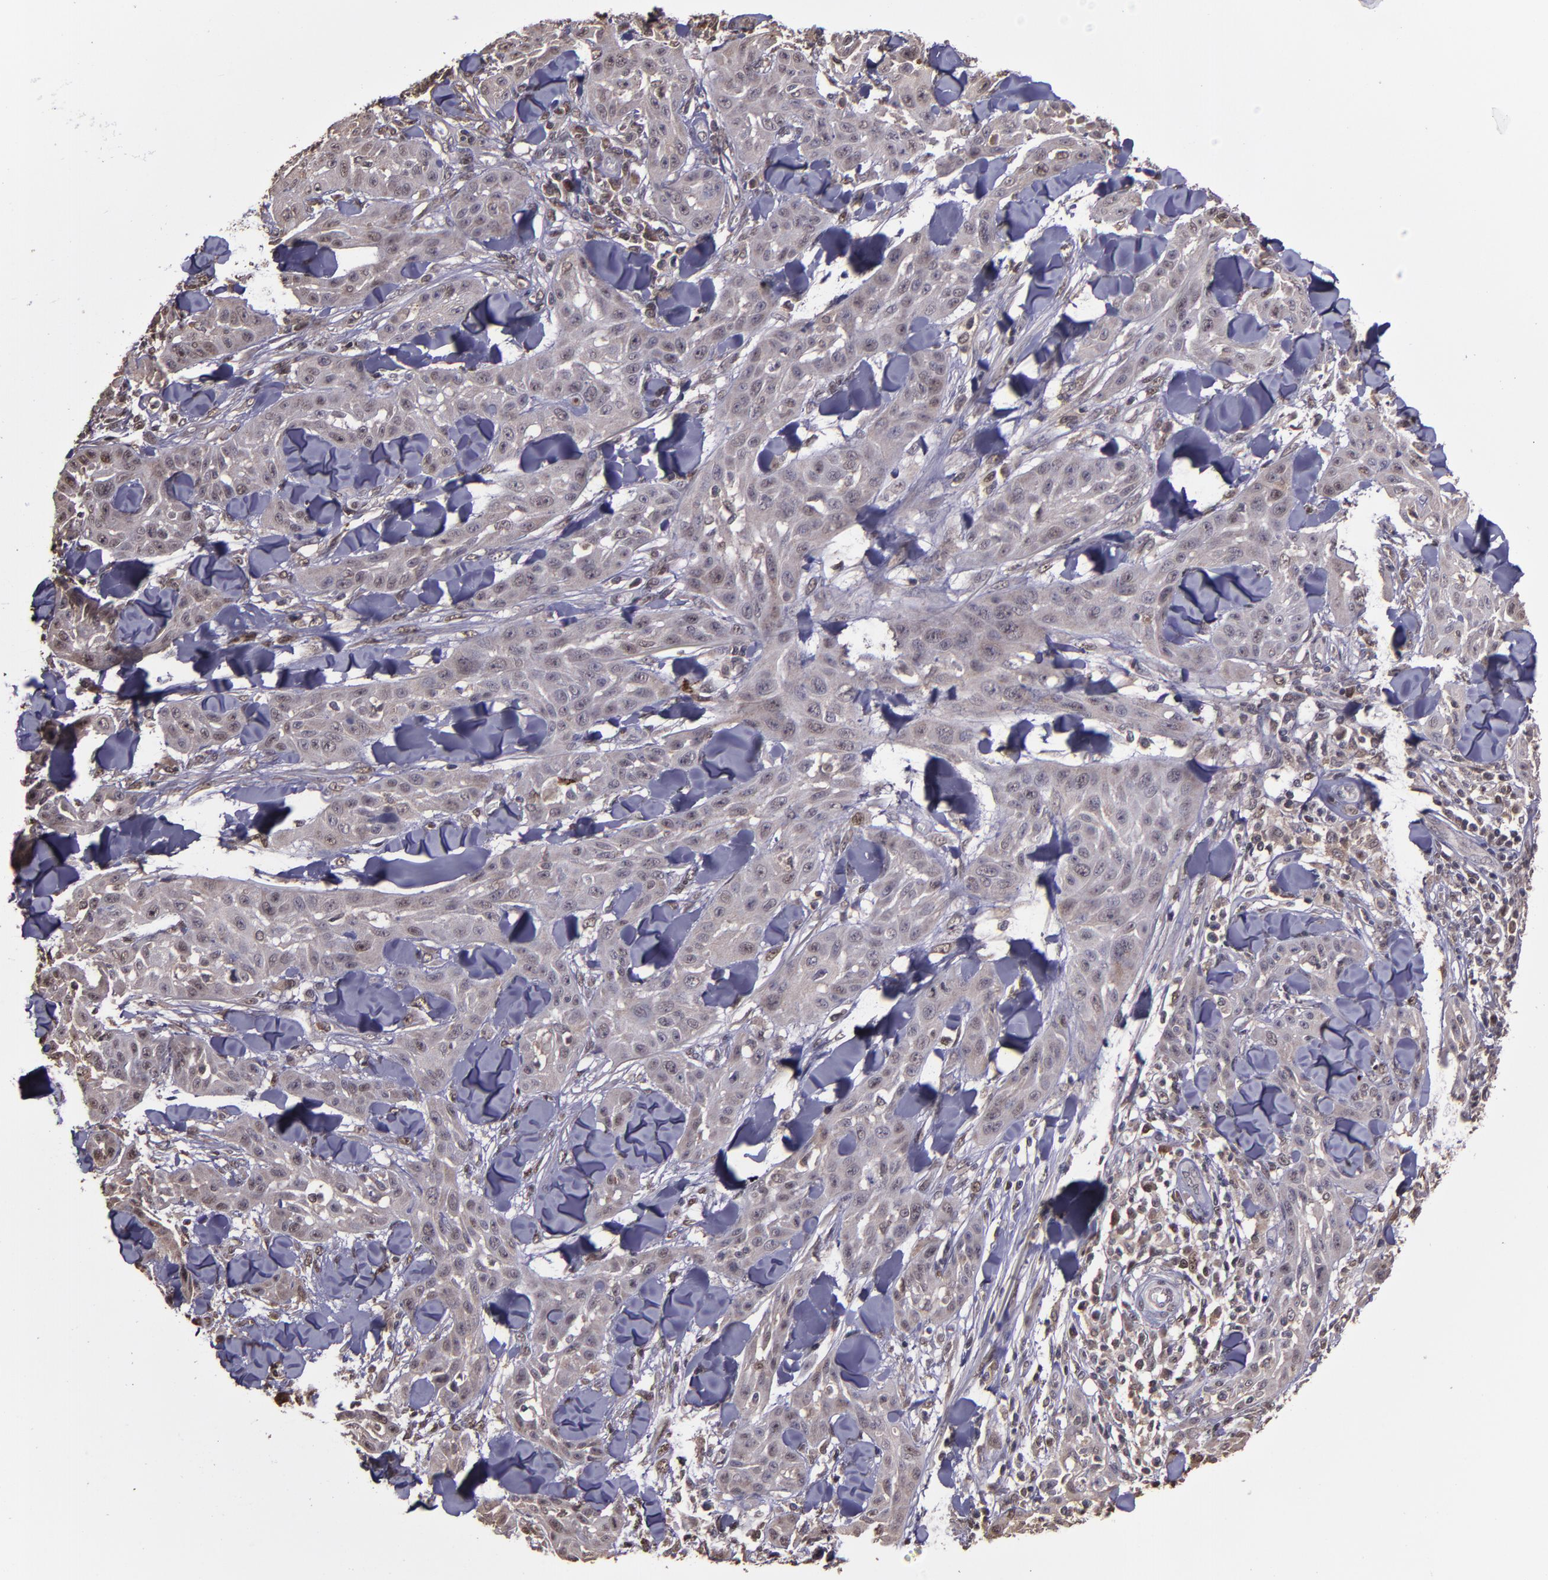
{"staining": {"intensity": "weak", "quantity": "25%-75%", "location": "cytoplasmic/membranous"}, "tissue": "skin cancer", "cell_type": "Tumor cells", "image_type": "cancer", "snomed": [{"axis": "morphology", "description": "Squamous cell carcinoma, NOS"}, {"axis": "topography", "description": "Skin"}], "caption": "A high-resolution histopathology image shows immunohistochemistry (IHC) staining of skin cancer, which displays weak cytoplasmic/membranous staining in about 25%-75% of tumor cells.", "gene": "SERPINF2", "patient": {"sex": "male", "age": 24}}